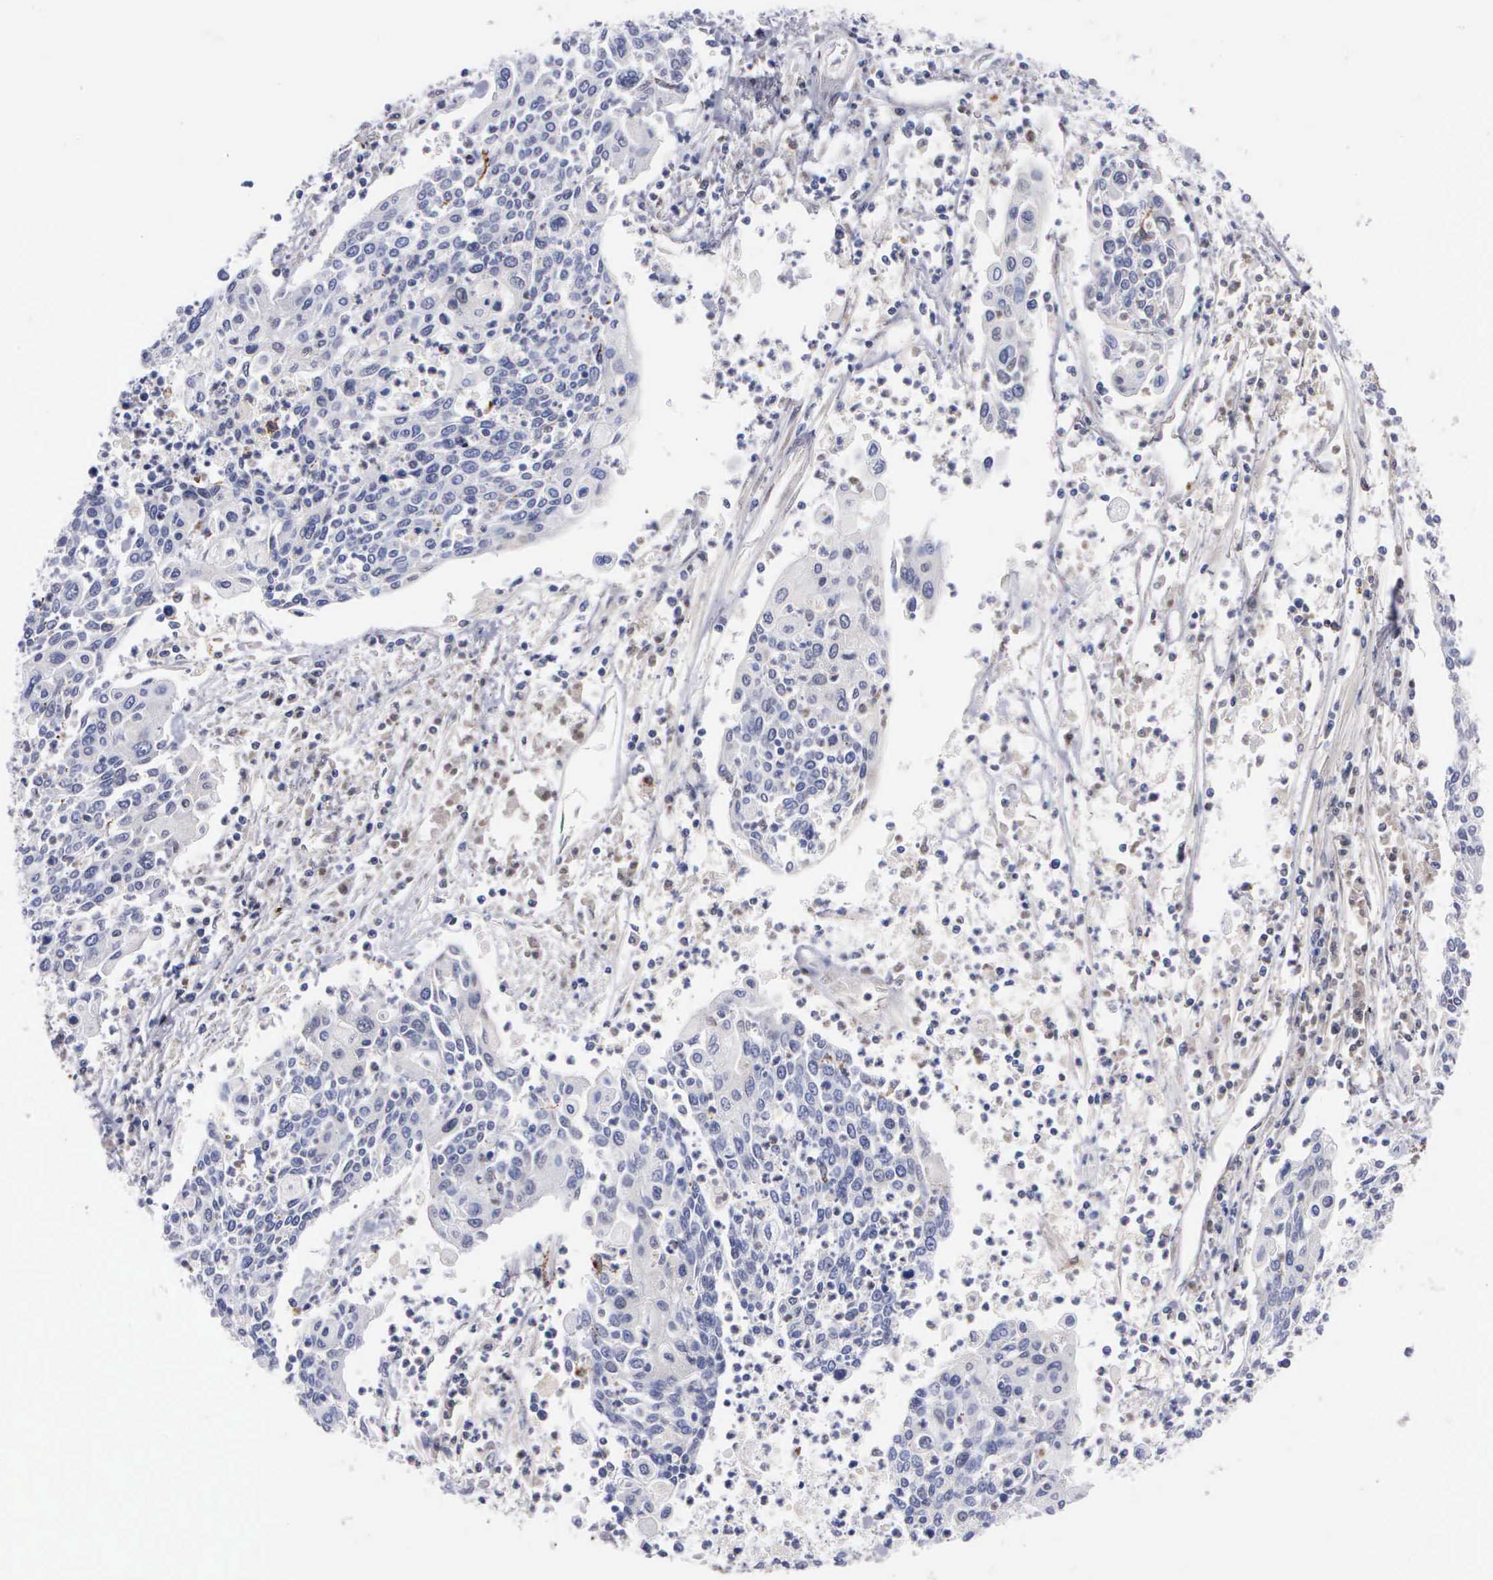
{"staining": {"intensity": "negative", "quantity": "none", "location": "none"}, "tissue": "cervical cancer", "cell_type": "Tumor cells", "image_type": "cancer", "snomed": [{"axis": "morphology", "description": "Squamous cell carcinoma, NOS"}, {"axis": "topography", "description": "Cervix"}], "caption": "An immunohistochemistry (IHC) photomicrograph of squamous cell carcinoma (cervical) is shown. There is no staining in tumor cells of squamous cell carcinoma (cervical).", "gene": "CTSH", "patient": {"sex": "female", "age": 40}}